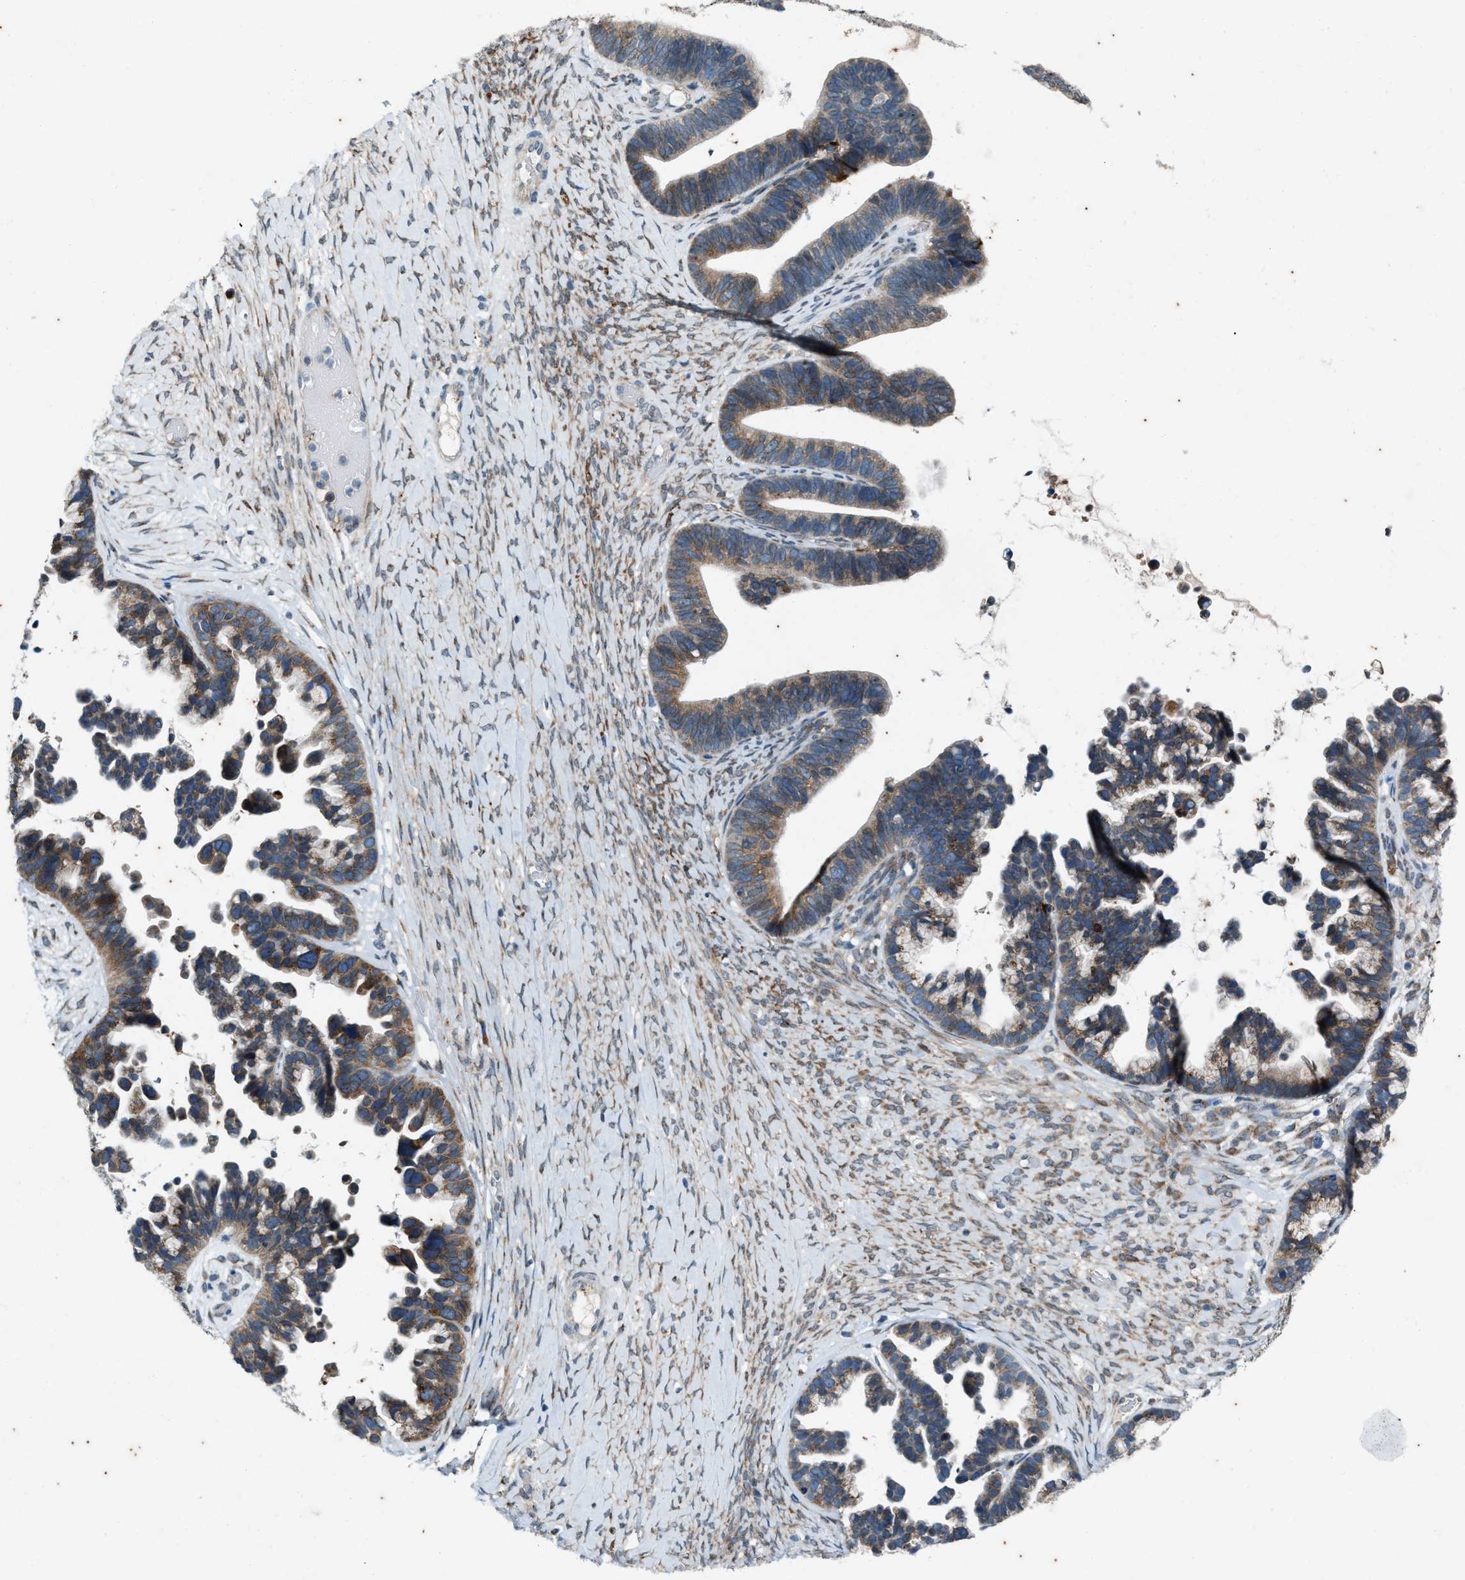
{"staining": {"intensity": "moderate", "quantity": ">75%", "location": "cytoplasmic/membranous"}, "tissue": "ovarian cancer", "cell_type": "Tumor cells", "image_type": "cancer", "snomed": [{"axis": "morphology", "description": "Cystadenocarcinoma, serous, NOS"}, {"axis": "topography", "description": "Ovary"}], "caption": "Protein expression by immunohistochemistry (IHC) displays moderate cytoplasmic/membranous positivity in approximately >75% of tumor cells in serous cystadenocarcinoma (ovarian).", "gene": "CHPF2", "patient": {"sex": "female", "age": 56}}